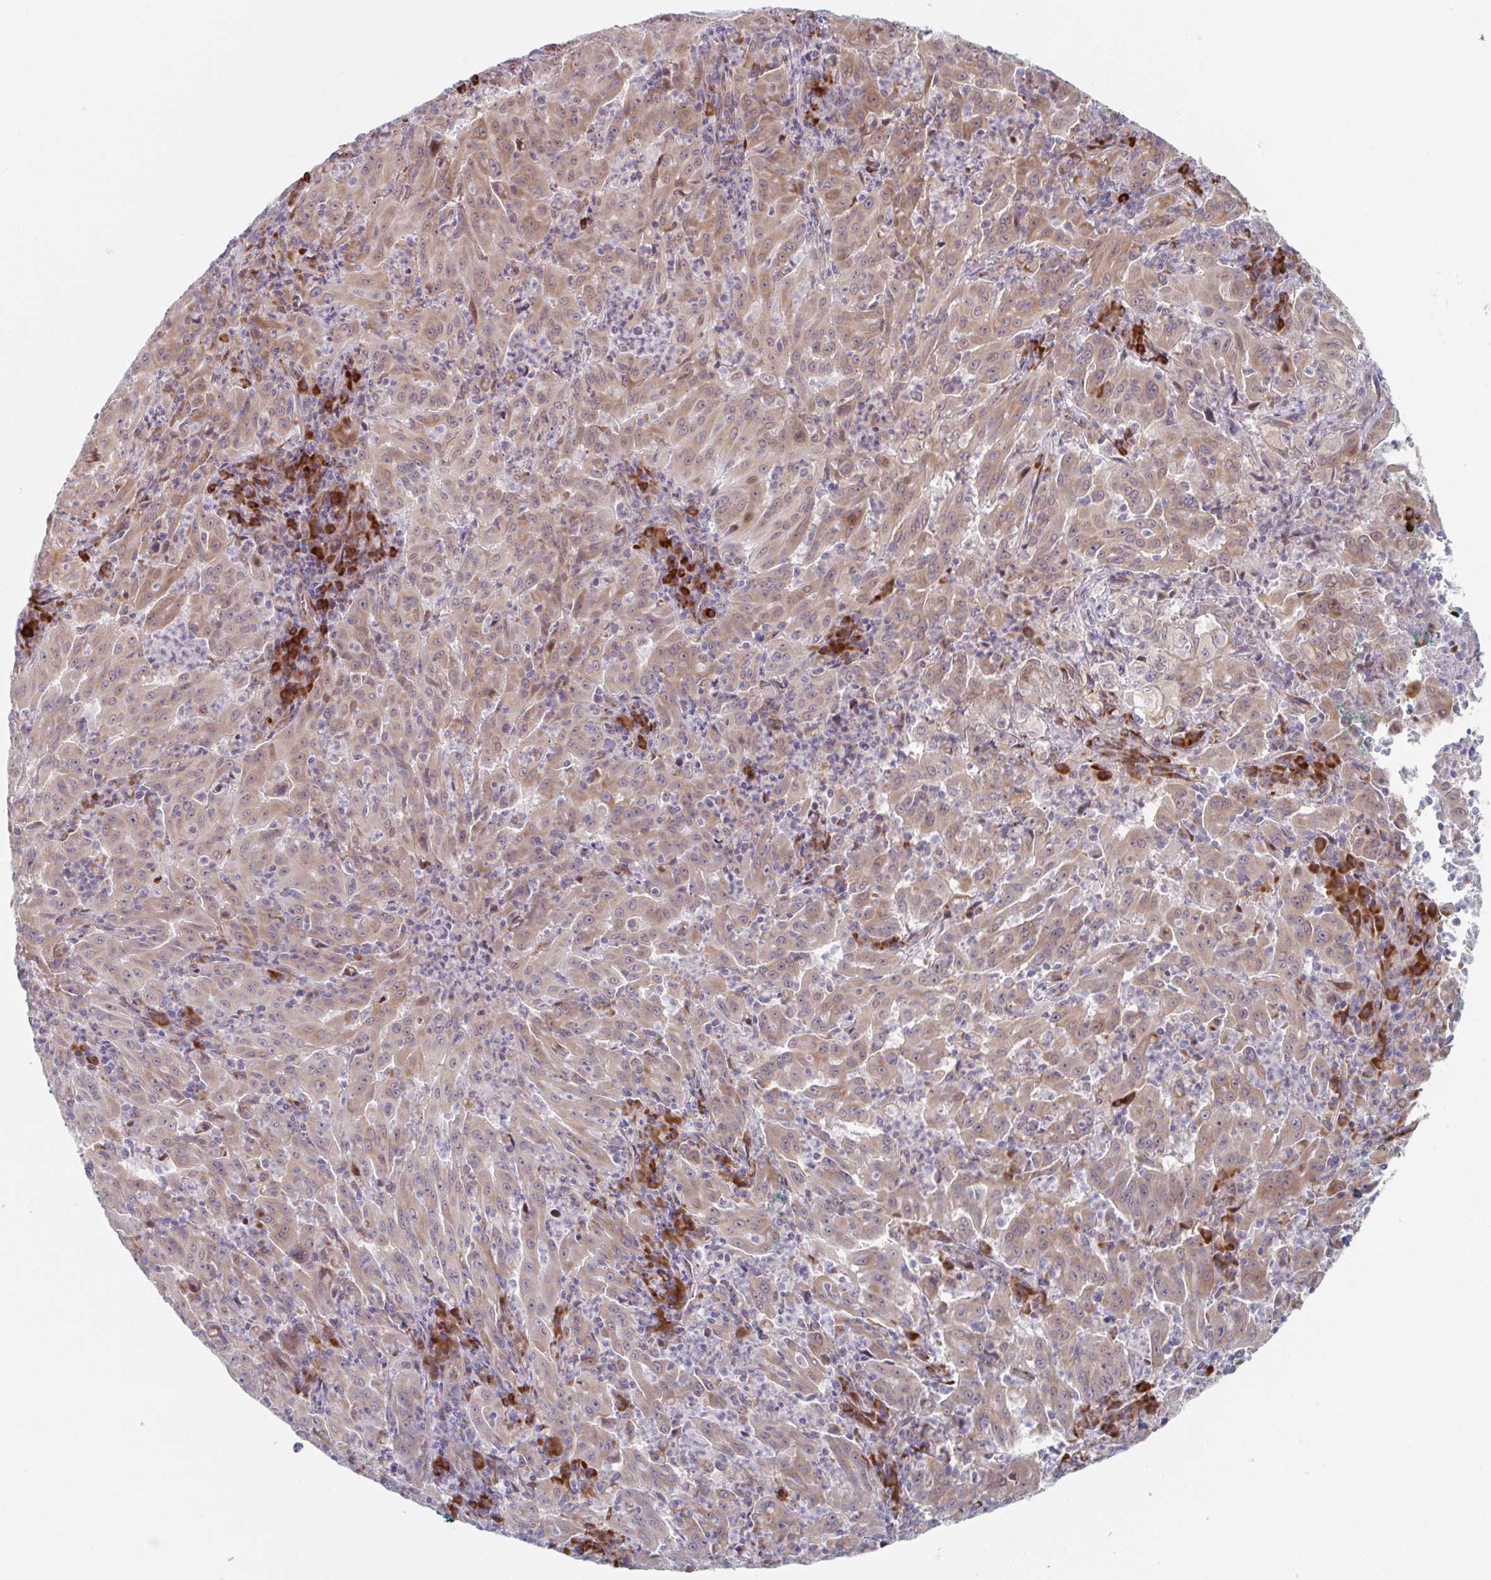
{"staining": {"intensity": "weak", "quantity": ">75%", "location": "cytoplasmic/membranous"}, "tissue": "pancreatic cancer", "cell_type": "Tumor cells", "image_type": "cancer", "snomed": [{"axis": "morphology", "description": "Adenocarcinoma, NOS"}, {"axis": "topography", "description": "Pancreas"}], "caption": "Pancreatic cancer stained with IHC demonstrates weak cytoplasmic/membranous positivity in about >75% of tumor cells. (DAB (3,3'-diaminobenzidine) IHC, brown staining for protein, blue staining for nuclei).", "gene": "TRAPPC10", "patient": {"sex": "male", "age": 63}}